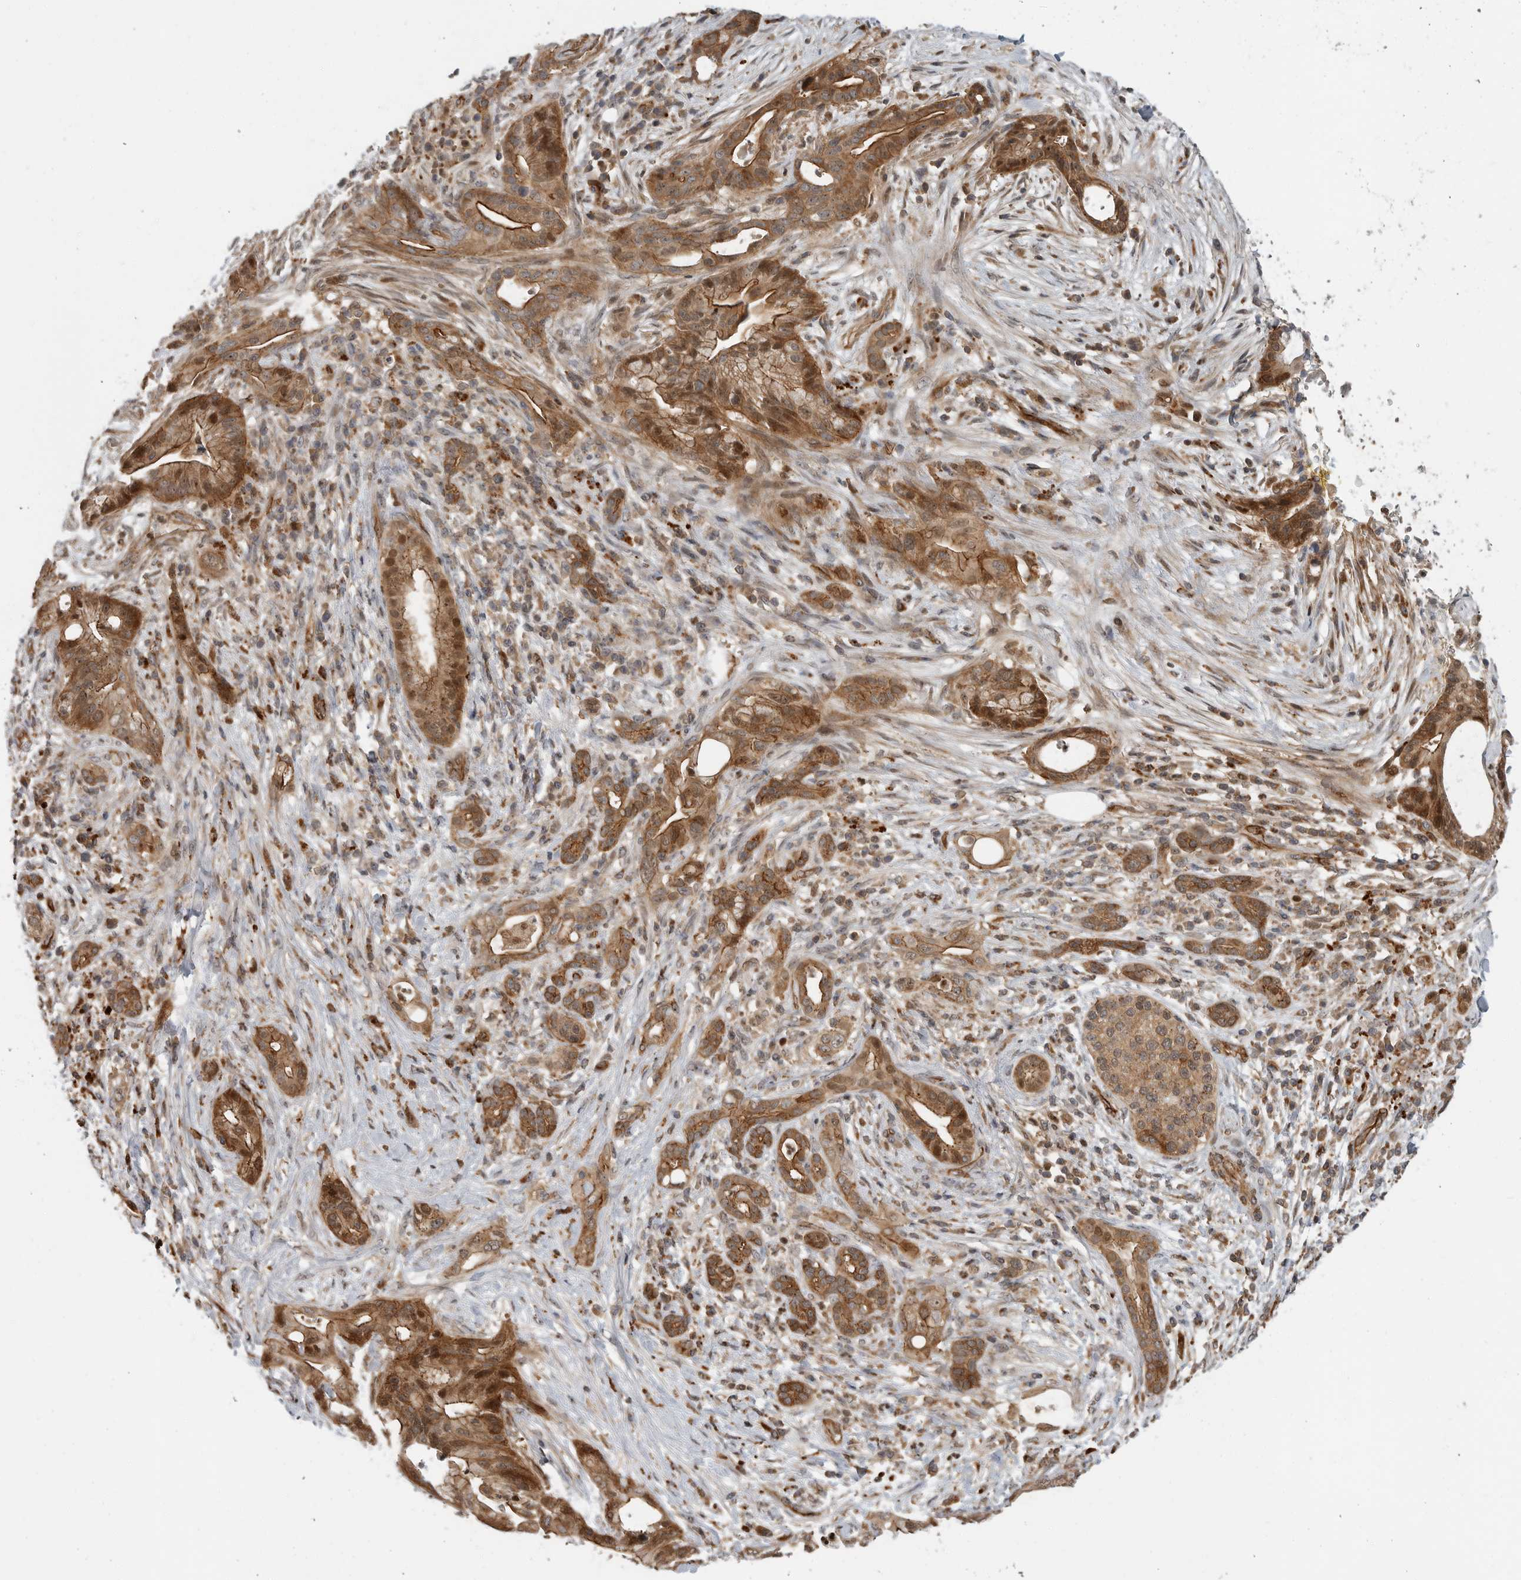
{"staining": {"intensity": "moderate", "quantity": ">75%", "location": "cytoplasmic/membranous,nuclear"}, "tissue": "pancreatic cancer", "cell_type": "Tumor cells", "image_type": "cancer", "snomed": [{"axis": "morphology", "description": "Adenocarcinoma, NOS"}, {"axis": "topography", "description": "Pancreas"}], "caption": "Immunohistochemistry of pancreatic adenocarcinoma displays medium levels of moderate cytoplasmic/membranous and nuclear staining in about >75% of tumor cells.", "gene": "STRAP", "patient": {"sex": "male", "age": 58}}